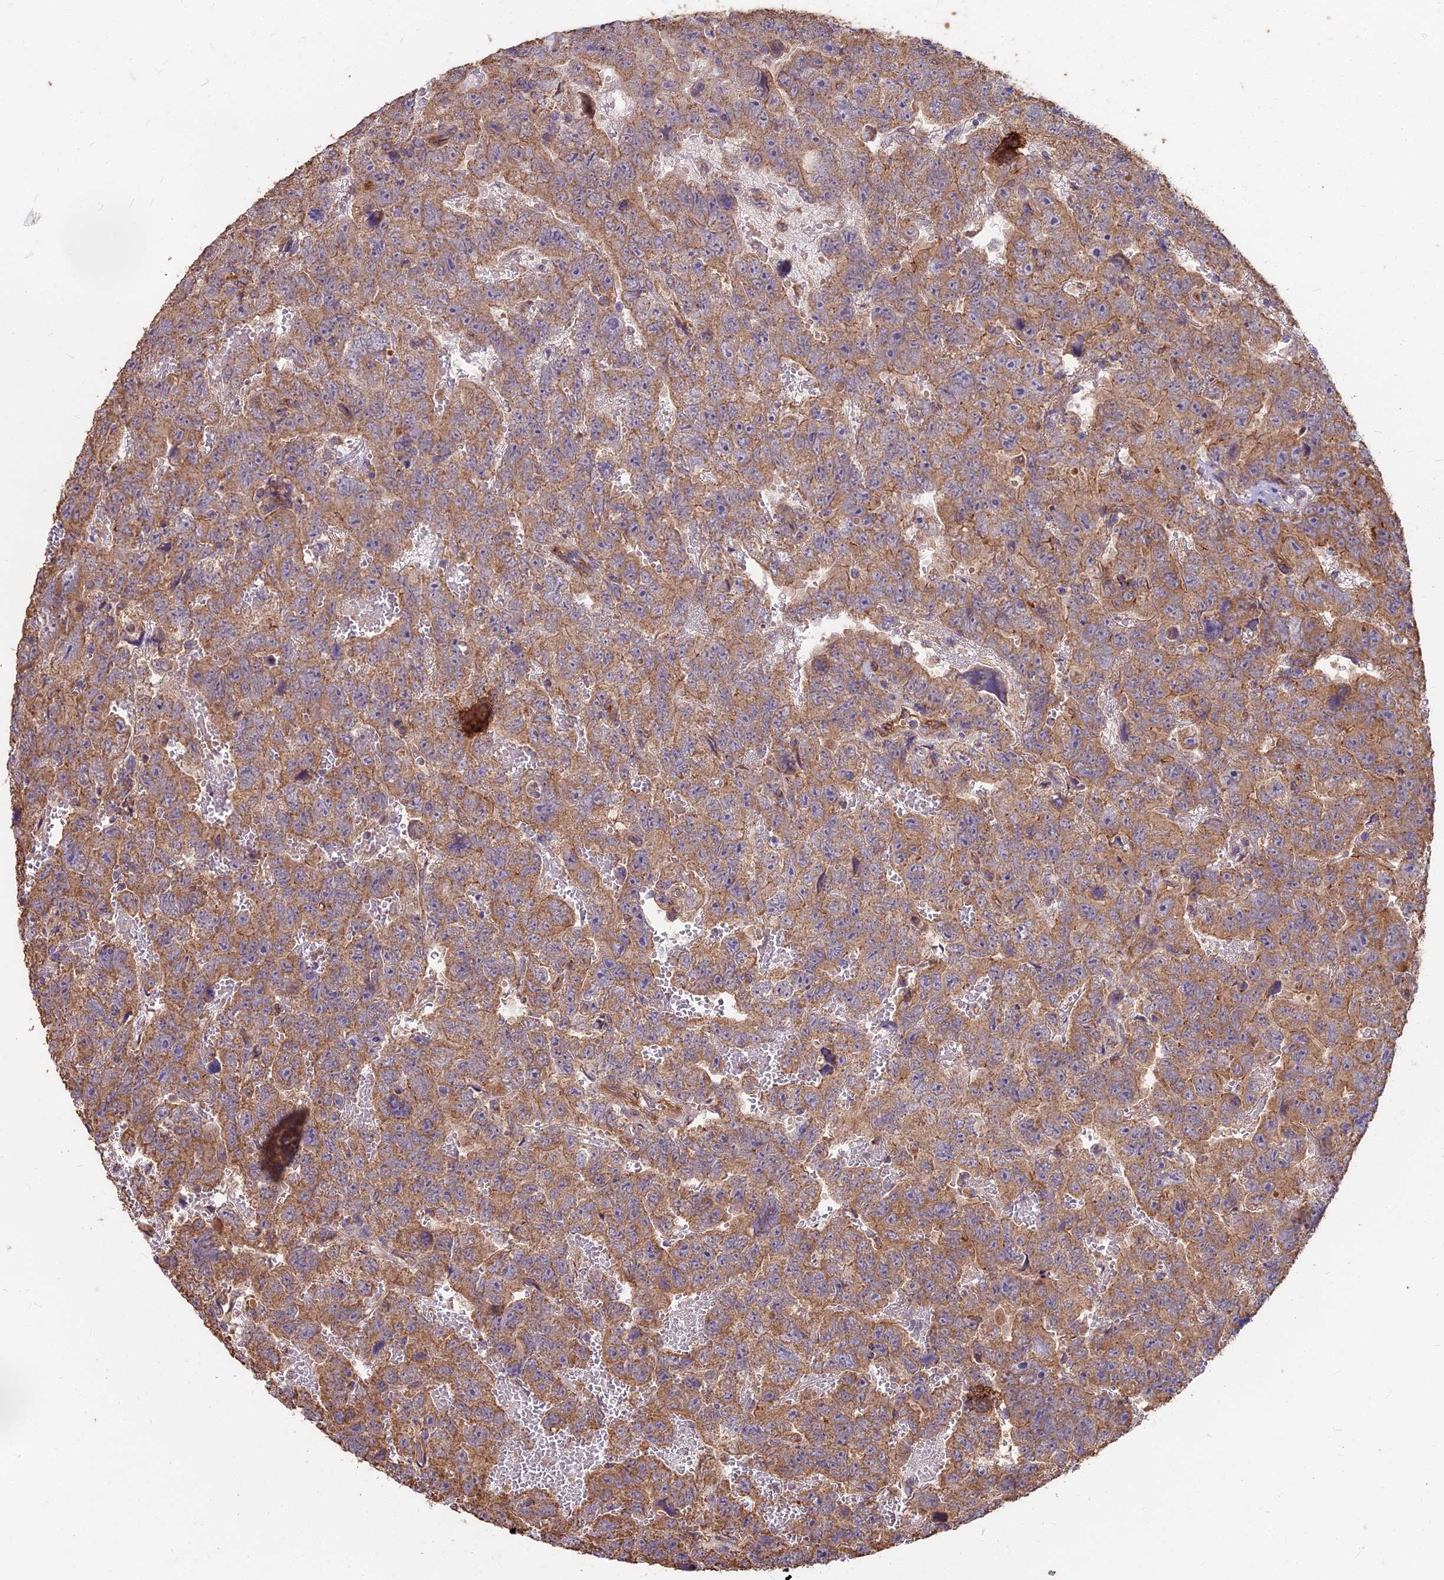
{"staining": {"intensity": "moderate", "quantity": ">75%", "location": "cytoplasmic/membranous"}, "tissue": "testis cancer", "cell_type": "Tumor cells", "image_type": "cancer", "snomed": [{"axis": "morphology", "description": "Carcinoma, Embryonal, NOS"}, {"axis": "topography", "description": "Testis"}], "caption": "The histopathology image displays immunohistochemical staining of embryonal carcinoma (testis). There is moderate cytoplasmic/membranous positivity is seen in approximately >75% of tumor cells.", "gene": "CEMIP2", "patient": {"sex": "male", "age": 45}}